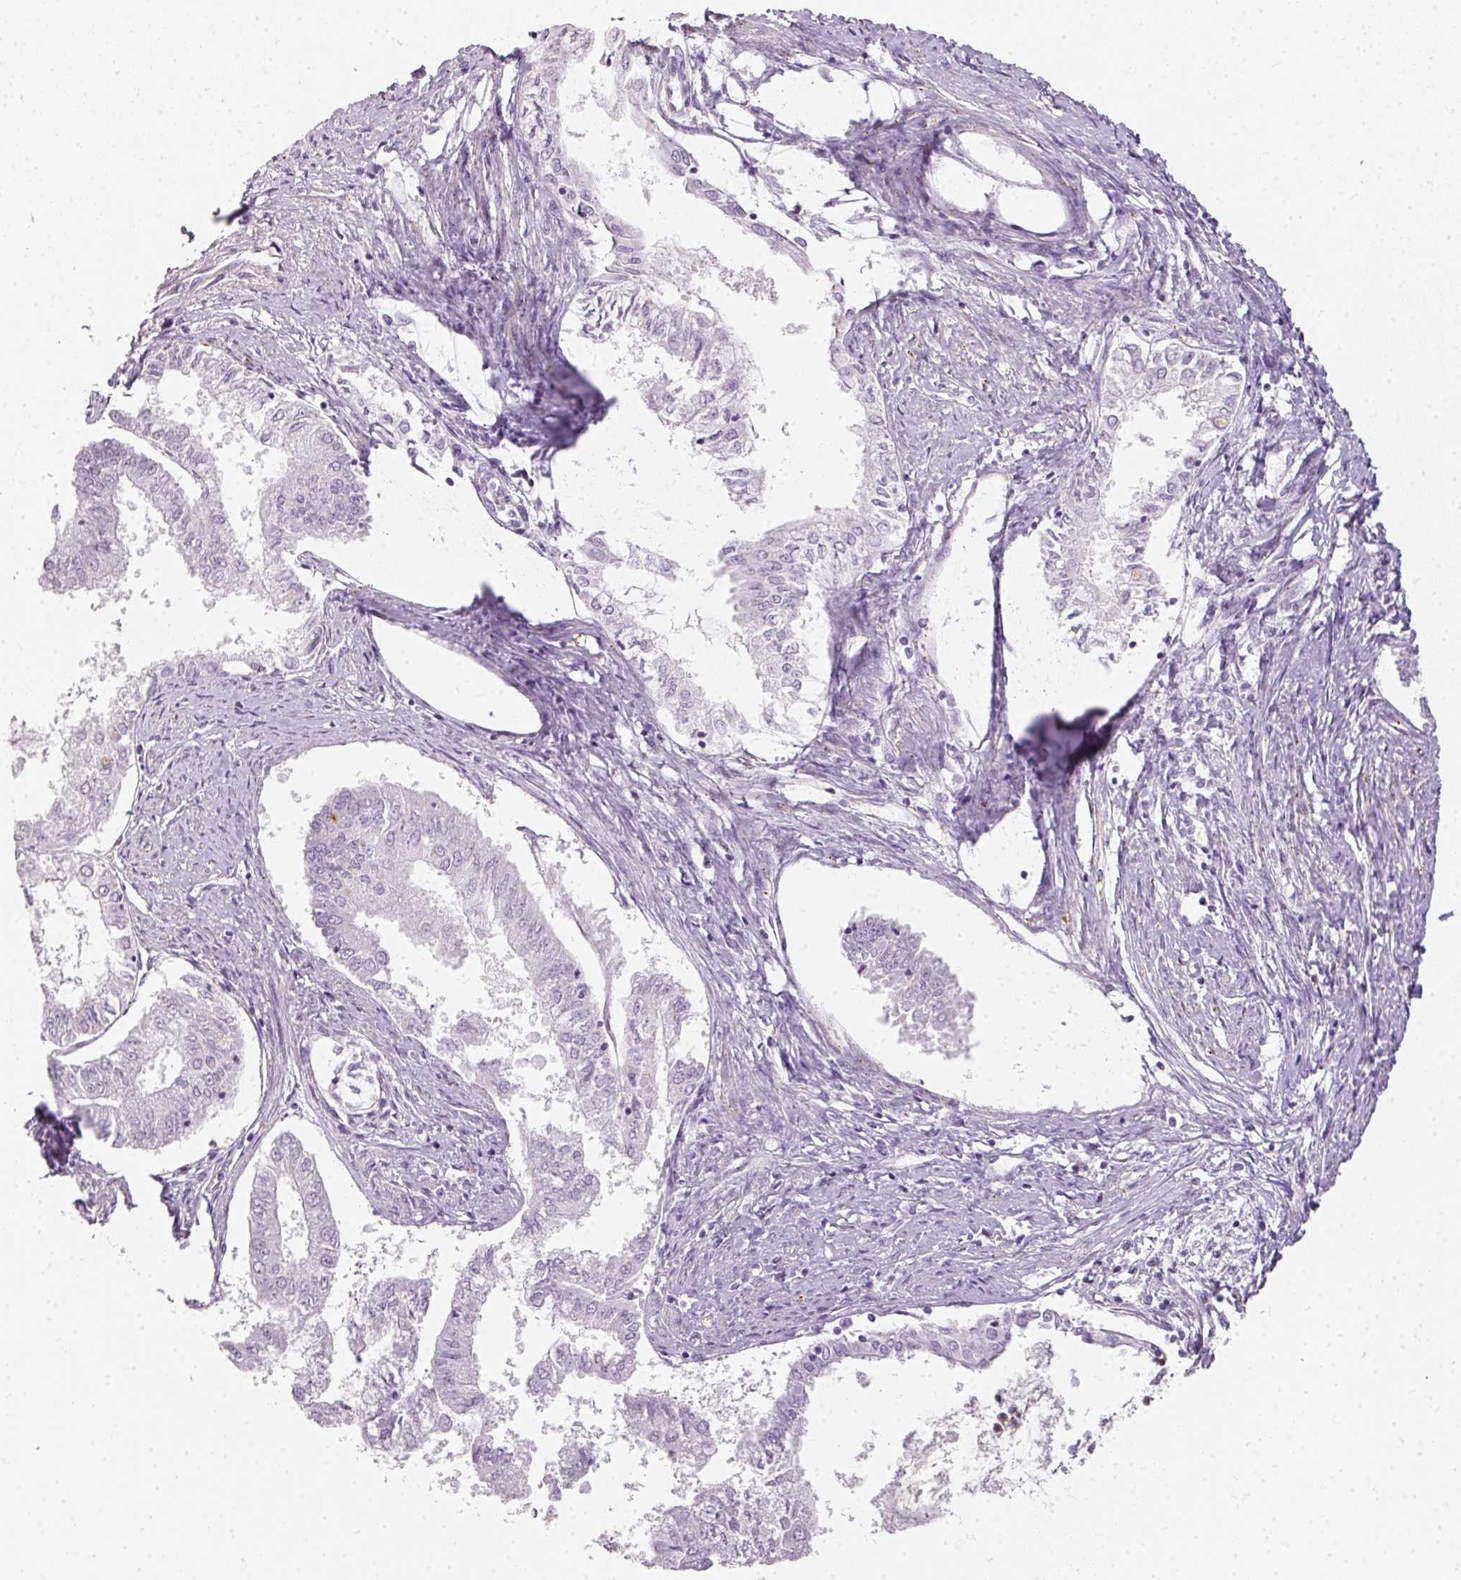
{"staining": {"intensity": "negative", "quantity": "none", "location": "none"}, "tissue": "endometrial cancer", "cell_type": "Tumor cells", "image_type": "cancer", "snomed": [{"axis": "morphology", "description": "Adenocarcinoma, NOS"}, {"axis": "topography", "description": "Endometrium"}], "caption": "Immunohistochemical staining of human endometrial adenocarcinoma demonstrates no significant positivity in tumor cells.", "gene": "TMEM42", "patient": {"sex": "female", "age": 76}}